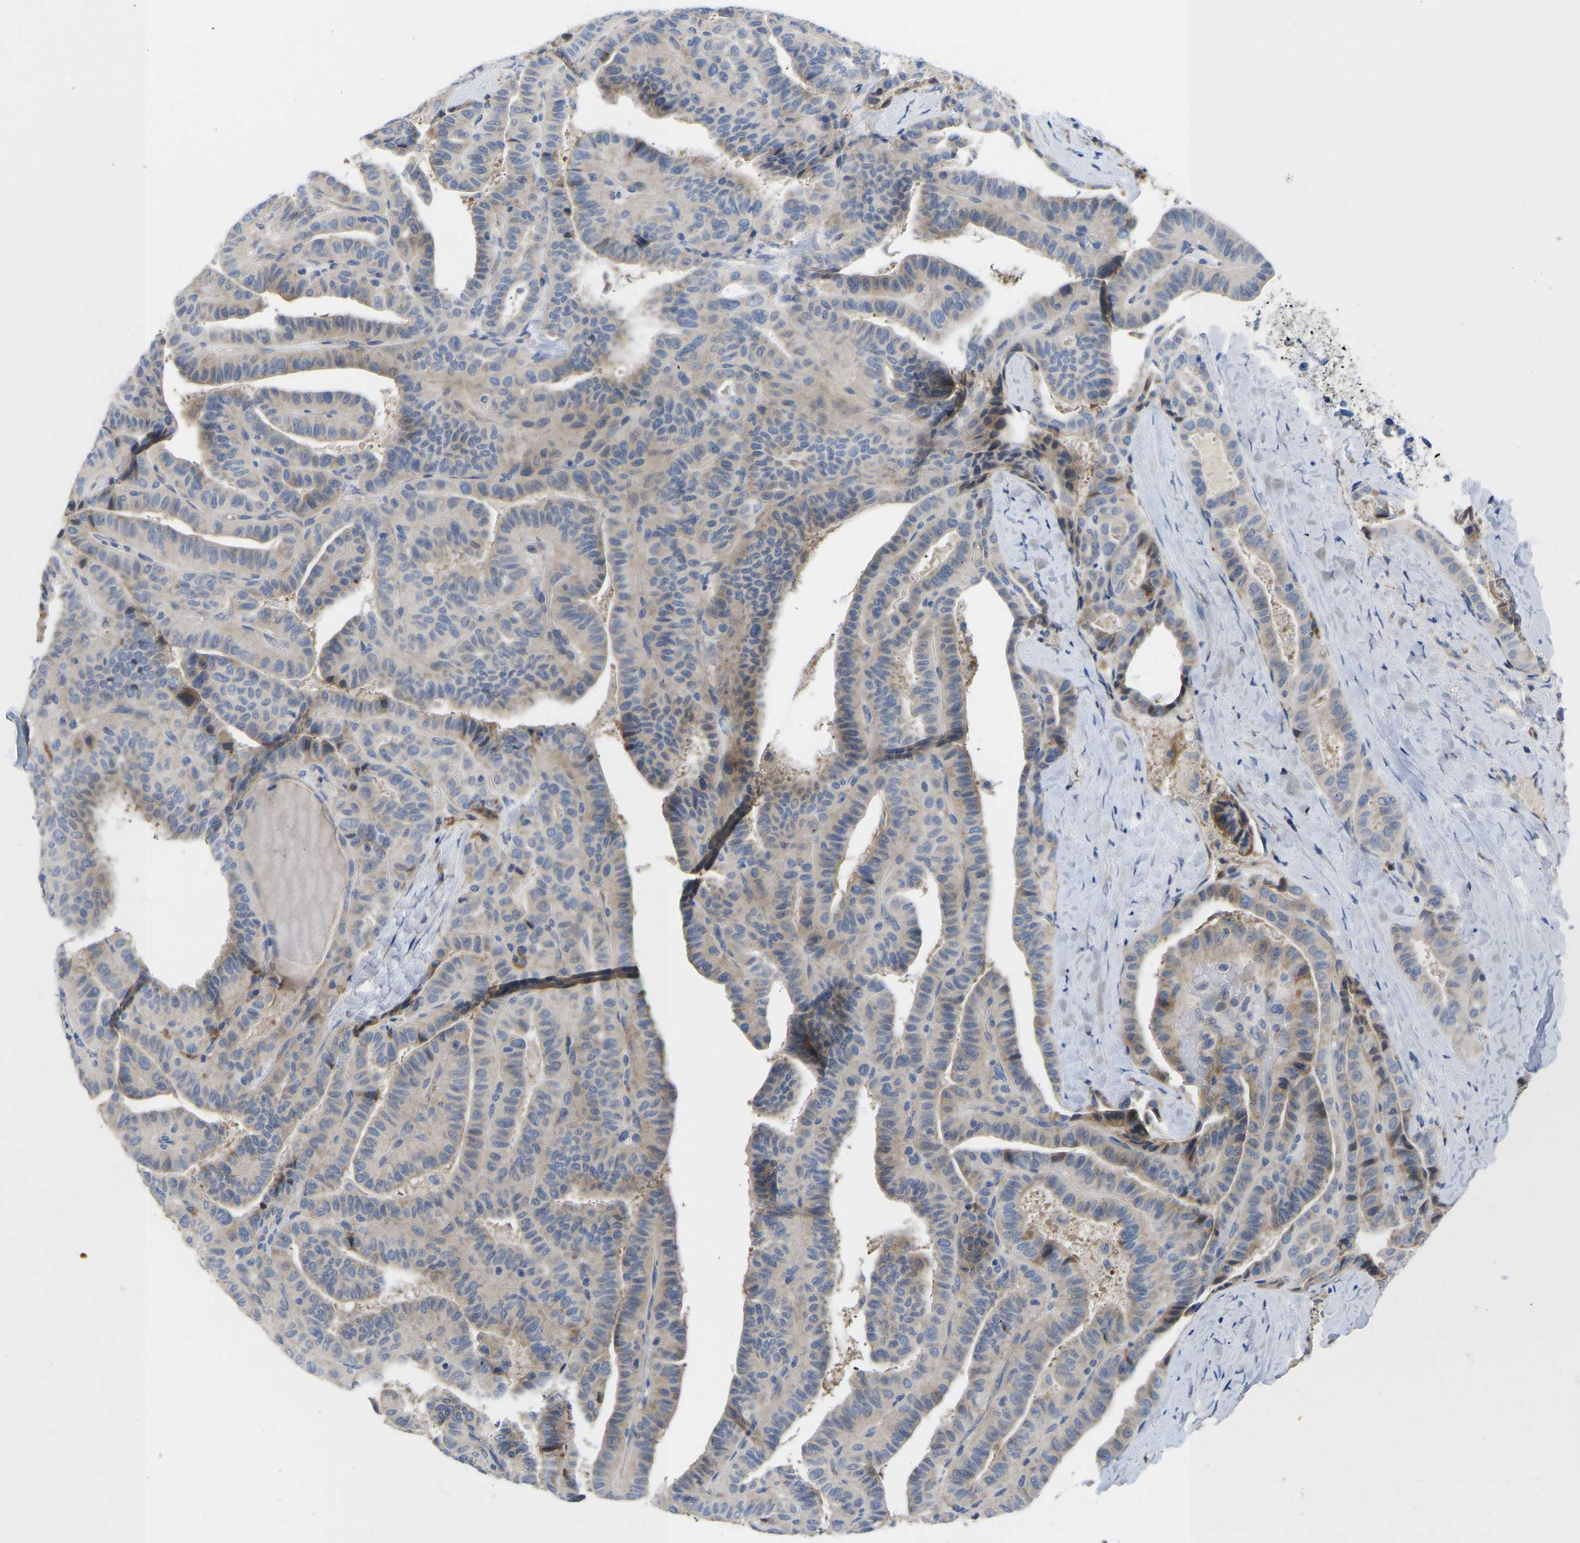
{"staining": {"intensity": "moderate", "quantity": "<25%", "location": "cytoplasmic/membranous"}, "tissue": "thyroid cancer", "cell_type": "Tumor cells", "image_type": "cancer", "snomed": [{"axis": "morphology", "description": "Papillary adenocarcinoma, NOS"}, {"axis": "topography", "description": "Thyroid gland"}], "caption": "Immunohistochemical staining of thyroid cancer exhibits low levels of moderate cytoplasmic/membranous staining in about <25% of tumor cells.", "gene": "ABCA10", "patient": {"sex": "male", "age": 77}}